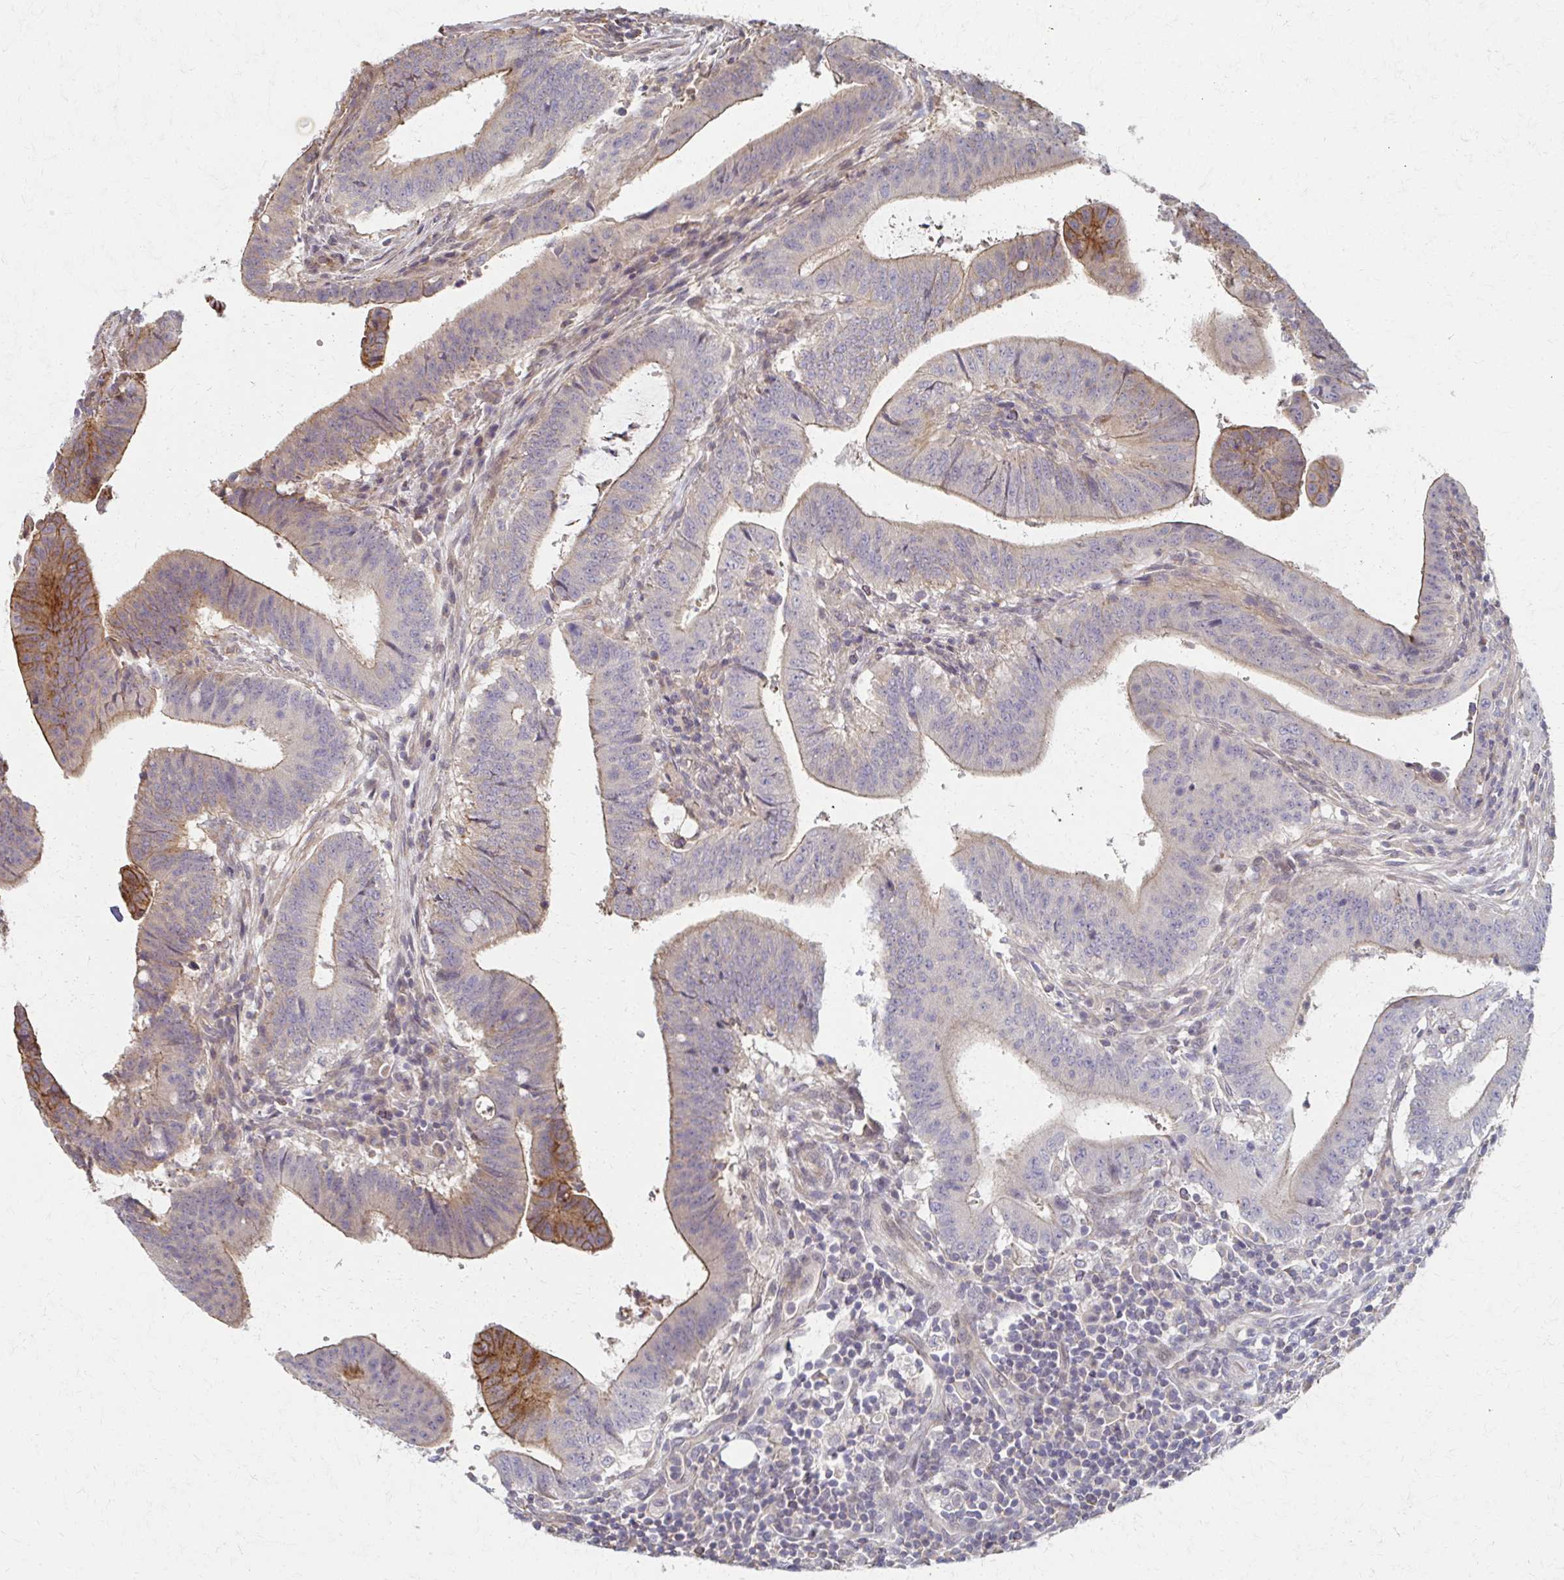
{"staining": {"intensity": "moderate", "quantity": "<25%", "location": "cytoplasmic/membranous"}, "tissue": "colorectal cancer", "cell_type": "Tumor cells", "image_type": "cancer", "snomed": [{"axis": "morphology", "description": "Adenocarcinoma, NOS"}, {"axis": "topography", "description": "Colon"}], "caption": "Immunohistochemical staining of colorectal cancer shows low levels of moderate cytoplasmic/membranous protein positivity in approximately <25% of tumor cells. The staining was performed using DAB, with brown indicating positive protein expression. Nuclei are stained blue with hematoxylin.", "gene": "EOLA2", "patient": {"sex": "female", "age": 43}}